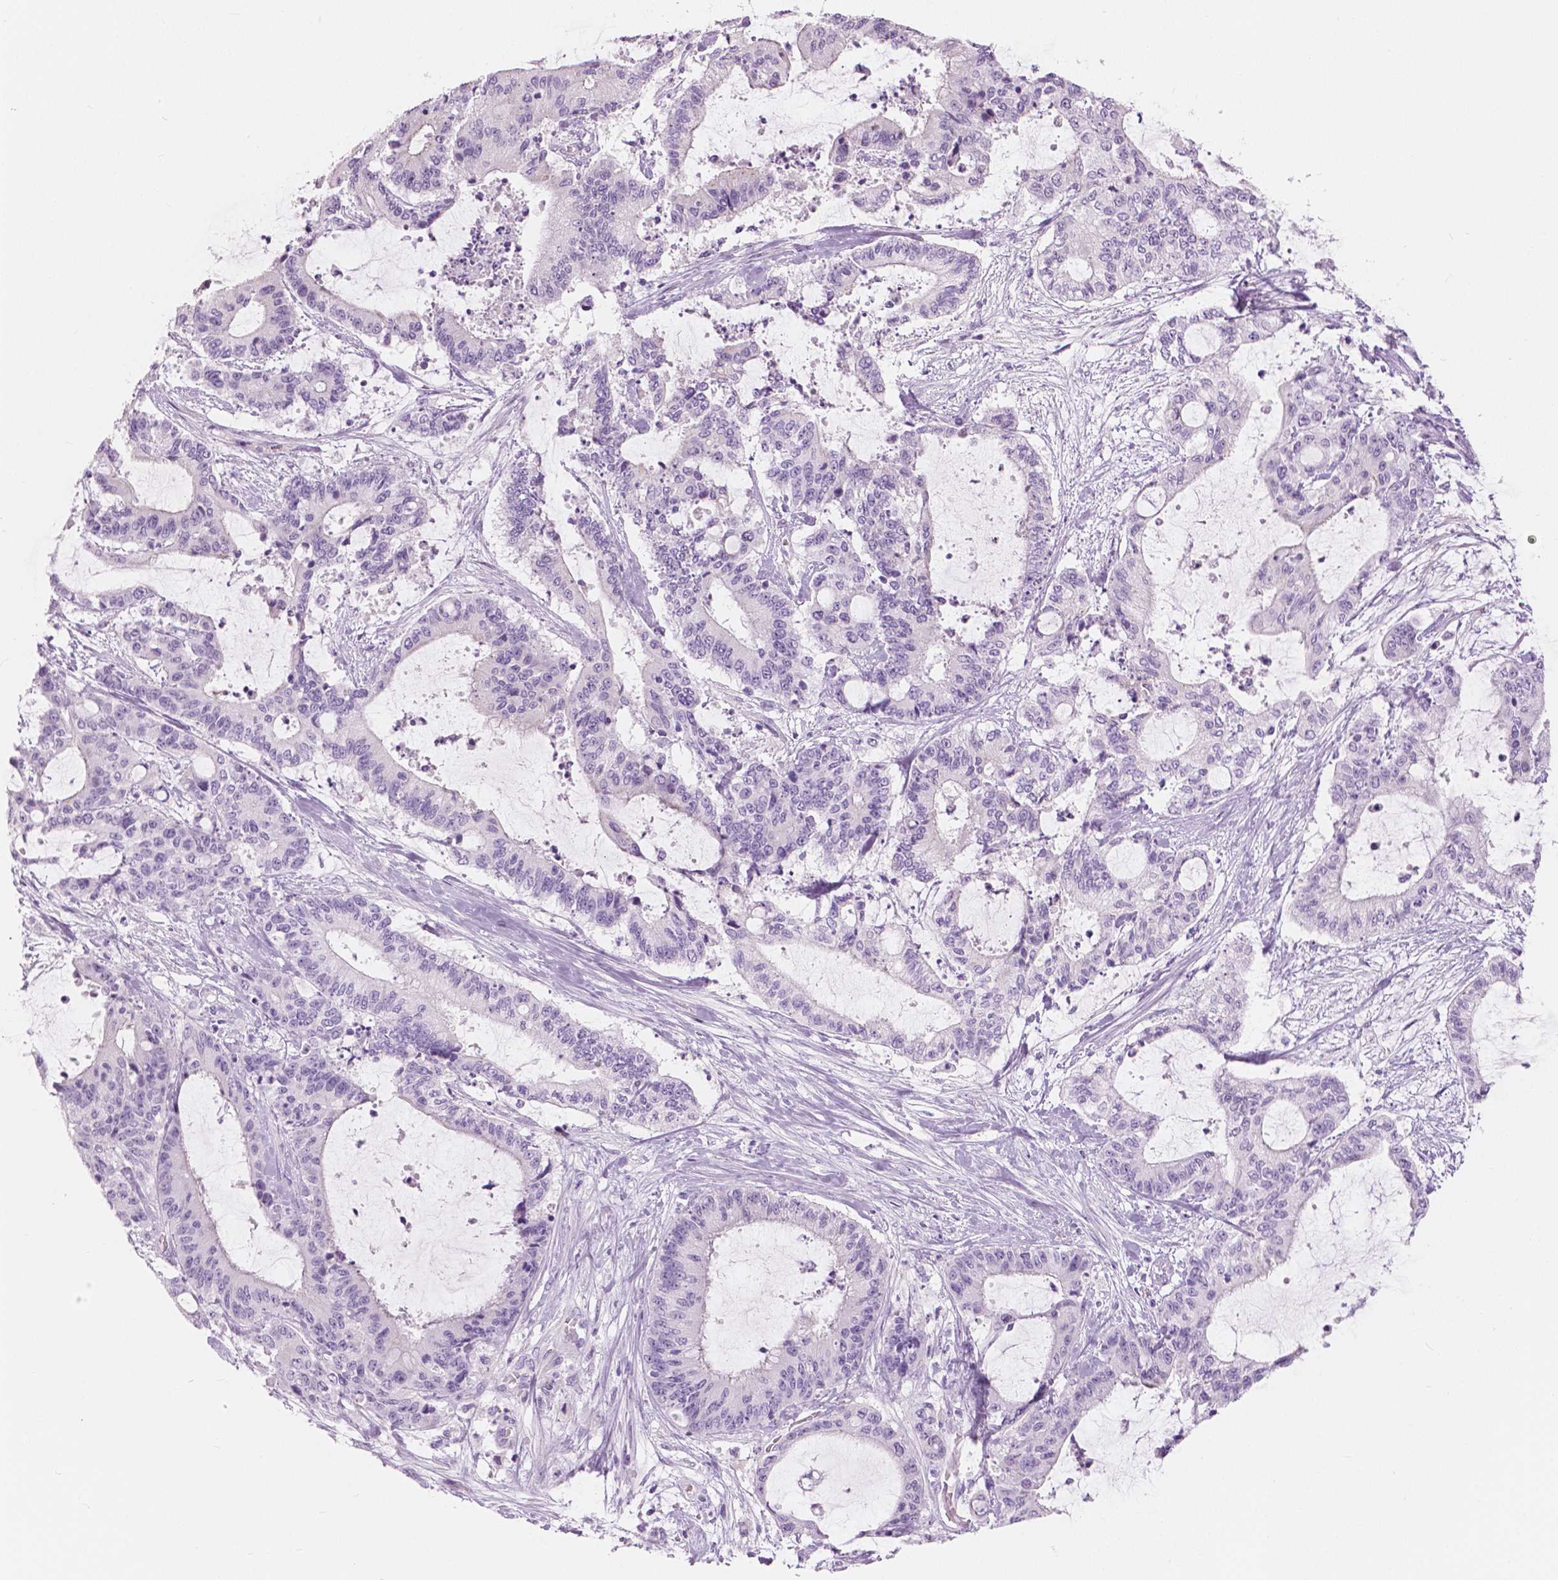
{"staining": {"intensity": "negative", "quantity": "none", "location": "none"}, "tissue": "liver cancer", "cell_type": "Tumor cells", "image_type": "cancer", "snomed": [{"axis": "morphology", "description": "Cholangiocarcinoma"}, {"axis": "topography", "description": "Liver"}], "caption": "DAB immunohistochemical staining of cholangiocarcinoma (liver) displays no significant staining in tumor cells. The staining is performed using DAB brown chromogen with nuclei counter-stained in using hematoxylin.", "gene": "A4GNT", "patient": {"sex": "female", "age": 73}}